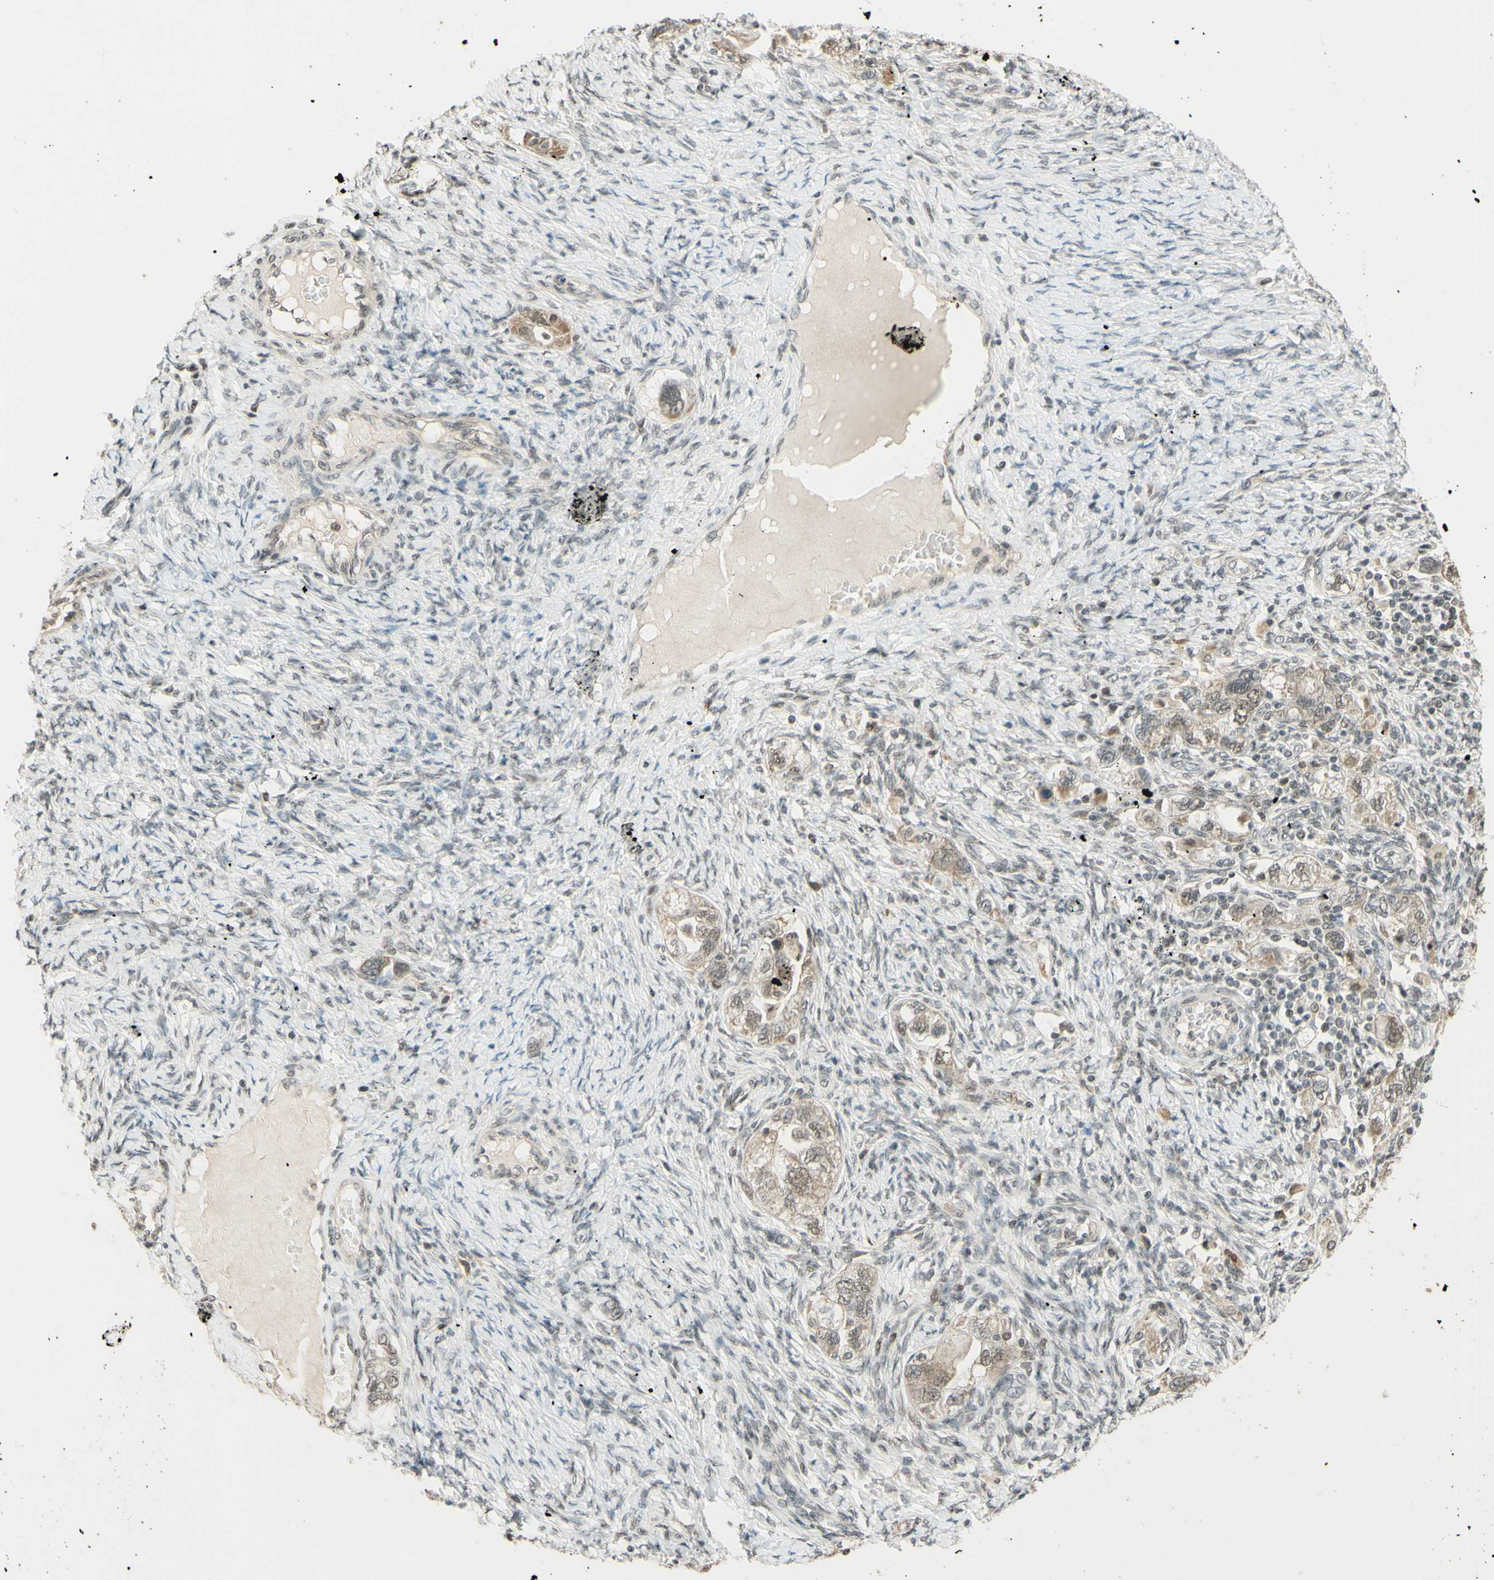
{"staining": {"intensity": "weak", "quantity": ">75%", "location": "cytoplasmic/membranous,nuclear"}, "tissue": "ovarian cancer", "cell_type": "Tumor cells", "image_type": "cancer", "snomed": [{"axis": "morphology", "description": "Carcinoma, NOS"}, {"axis": "morphology", "description": "Cystadenocarcinoma, serous, NOS"}, {"axis": "topography", "description": "Ovary"}], "caption": "Tumor cells demonstrate weak cytoplasmic/membranous and nuclear staining in approximately >75% of cells in carcinoma (ovarian). (brown staining indicates protein expression, while blue staining denotes nuclei).", "gene": "SMARCB1", "patient": {"sex": "female", "age": 69}}